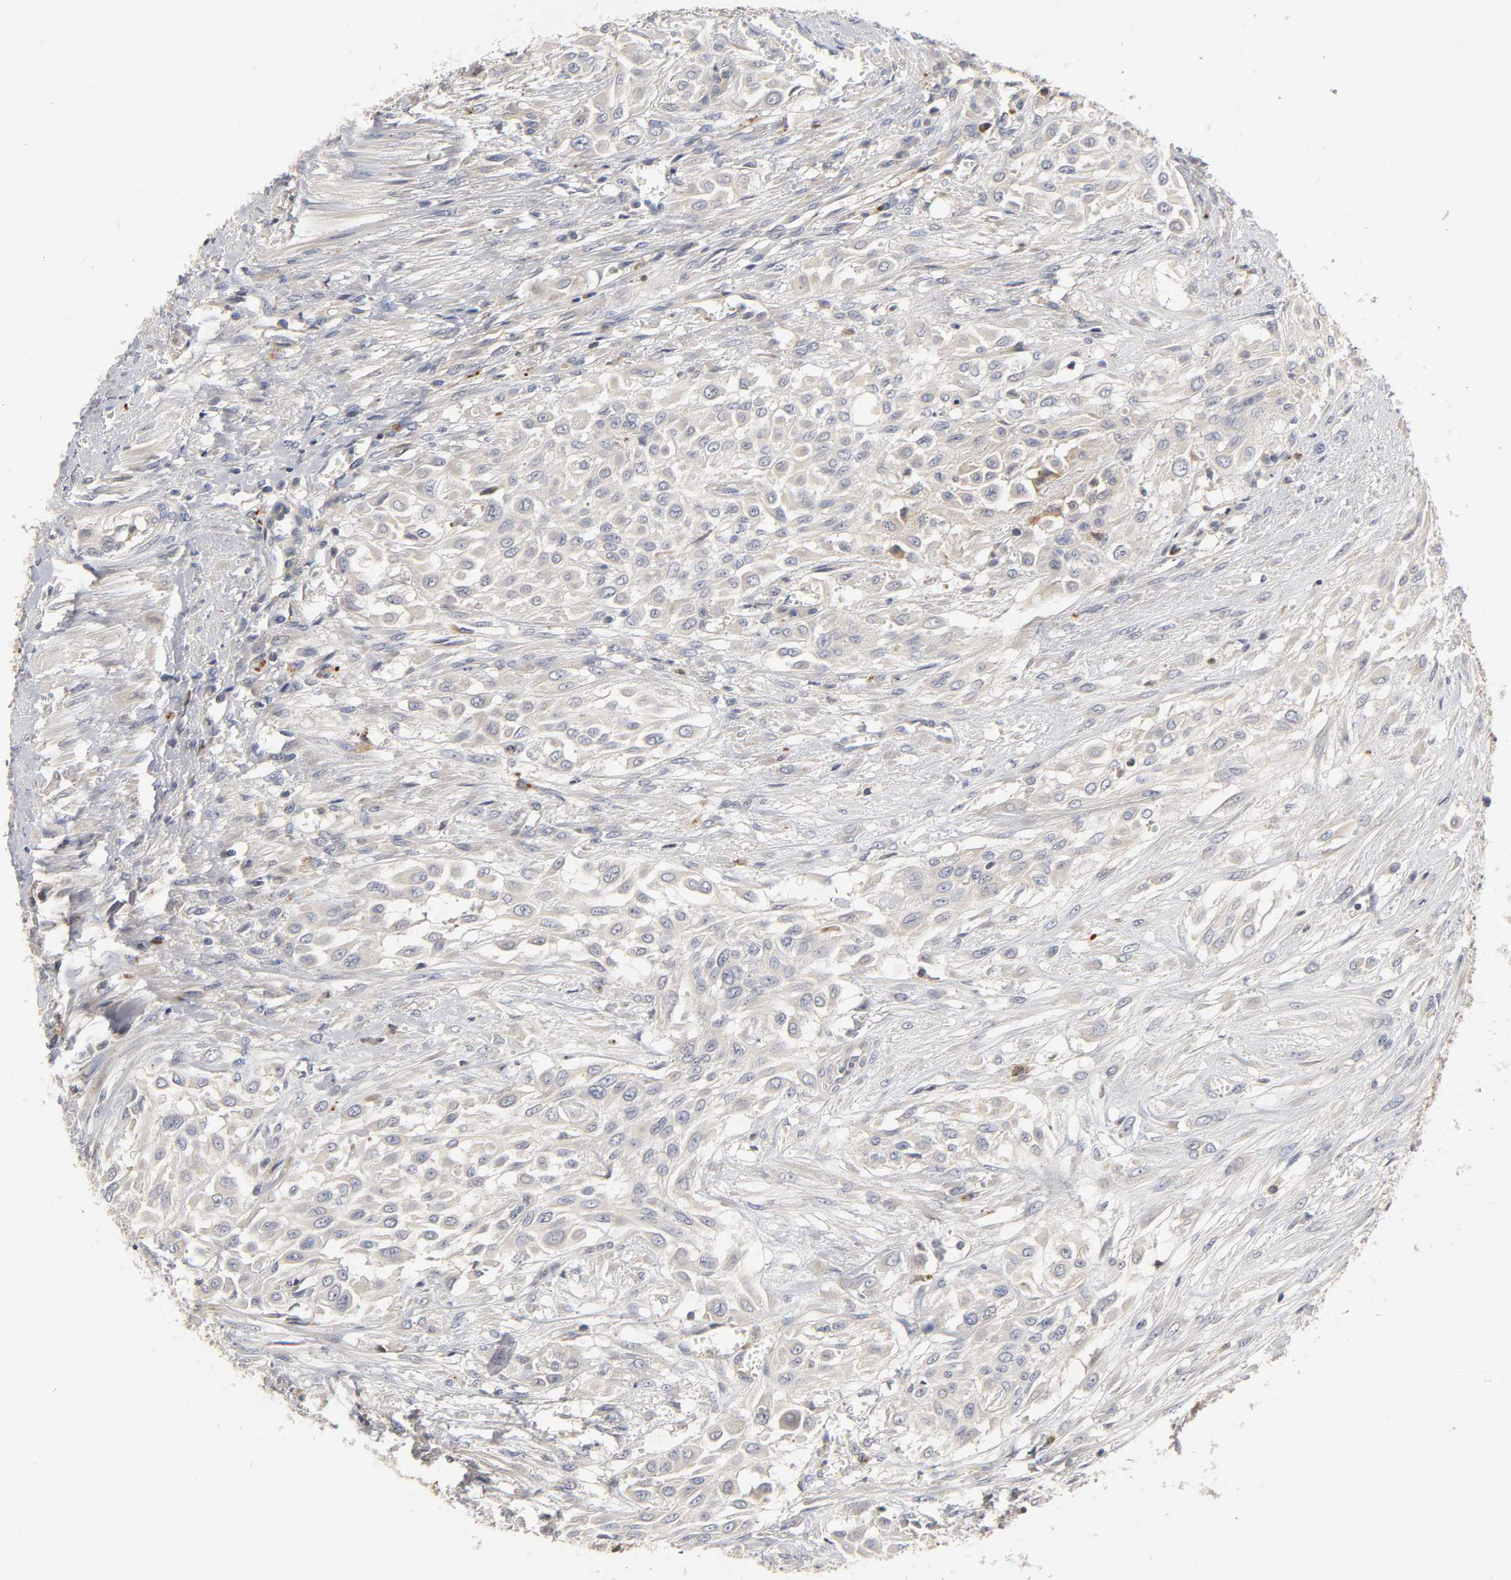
{"staining": {"intensity": "negative", "quantity": "none", "location": "none"}, "tissue": "urothelial cancer", "cell_type": "Tumor cells", "image_type": "cancer", "snomed": [{"axis": "morphology", "description": "Urothelial carcinoma, High grade"}, {"axis": "topography", "description": "Urinary bladder"}], "caption": "A histopathology image of human urothelial carcinoma (high-grade) is negative for staining in tumor cells.", "gene": "RHOA", "patient": {"sex": "male", "age": 57}}